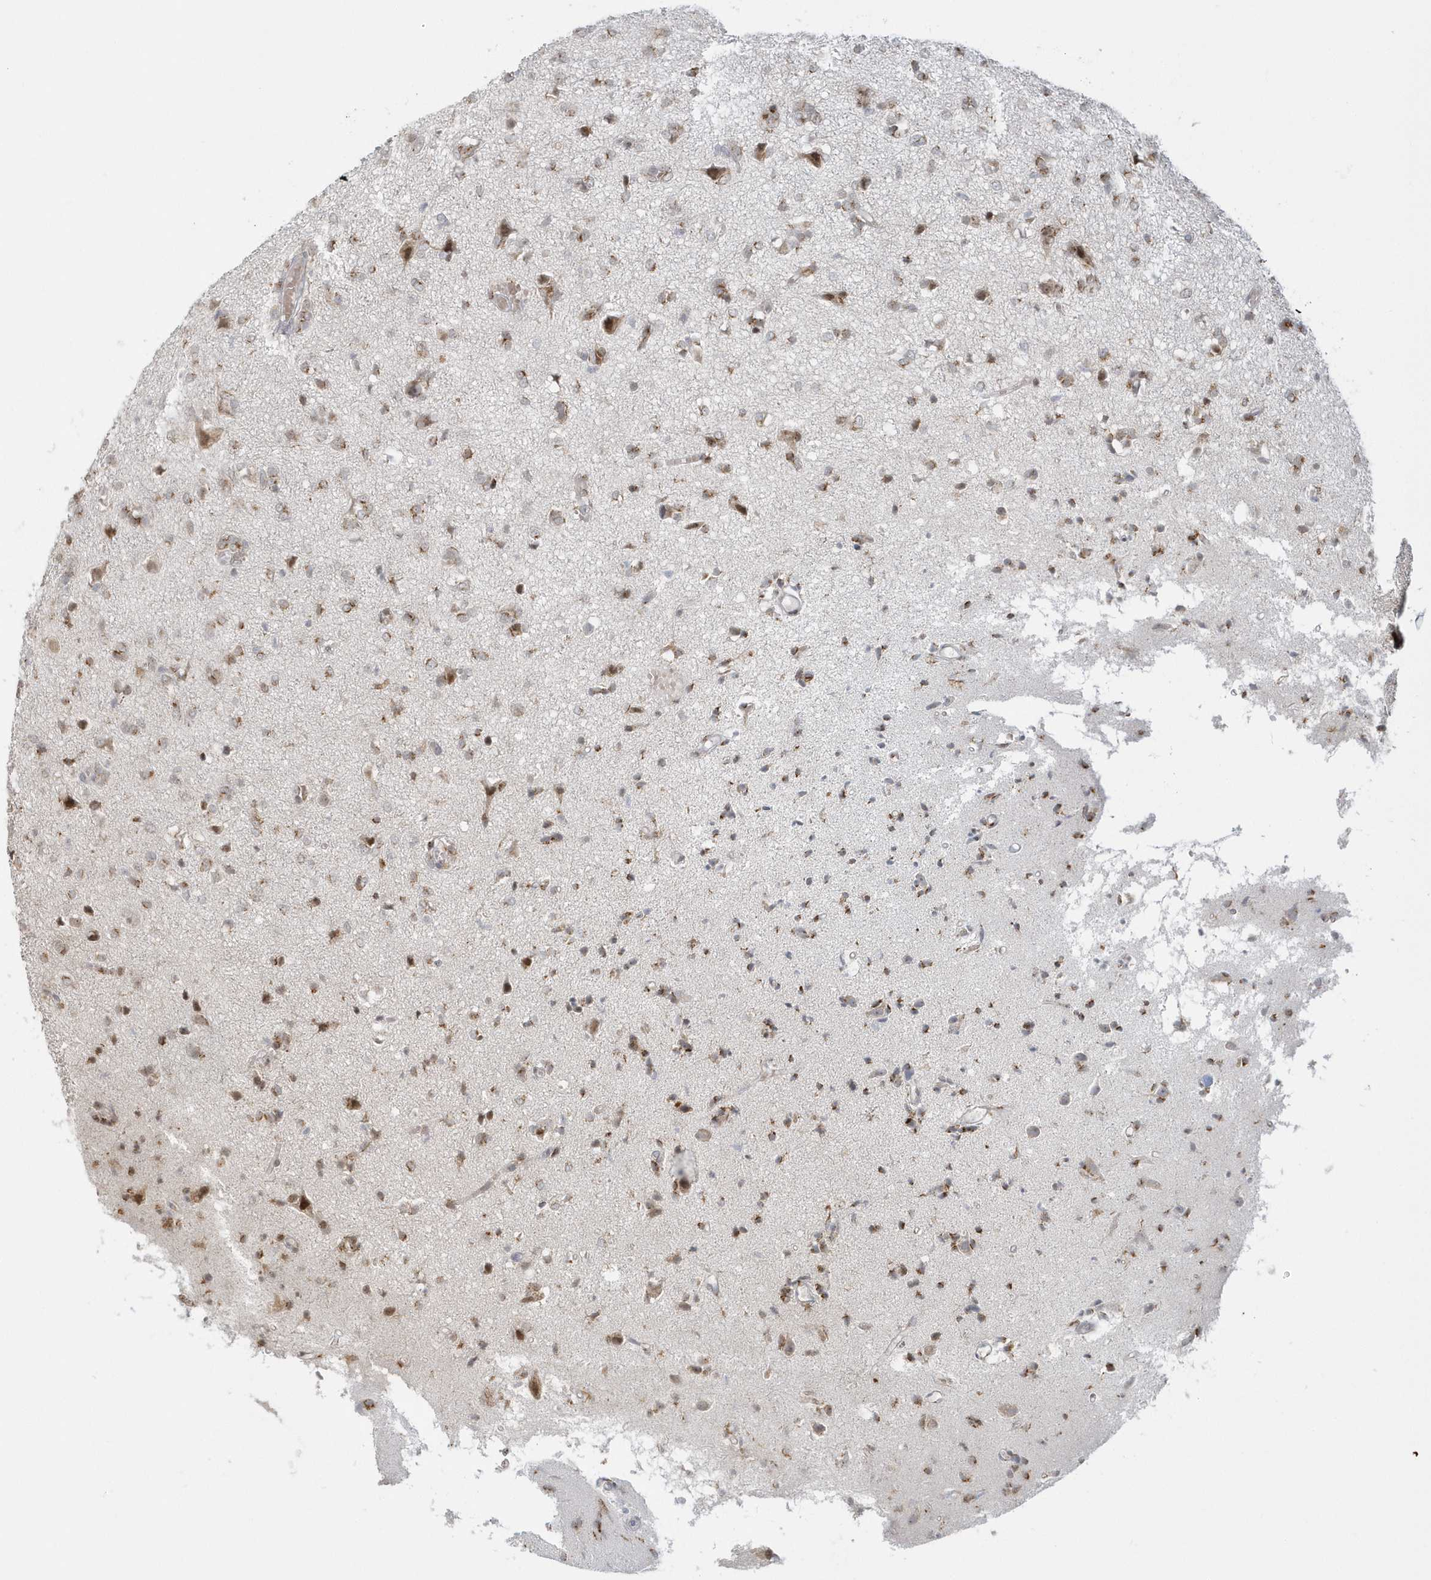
{"staining": {"intensity": "weak", "quantity": "25%-75%", "location": "cytoplasmic/membranous"}, "tissue": "glioma", "cell_type": "Tumor cells", "image_type": "cancer", "snomed": [{"axis": "morphology", "description": "Glioma, malignant, High grade"}, {"axis": "topography", "description": "Brain"}], "caption": "A brown stain shows weak cytoplasmic/membranous staining of a protein in malignant glioma (high-grade) tumor cells. (Stains: DAB (3,3'-diaminobenzidine) in brown, nuclei in blue, Microscopy: brightfield microscopy at high magnification).", "gene": "DHFR", "patient": {"sex": "female", "age": 59}}